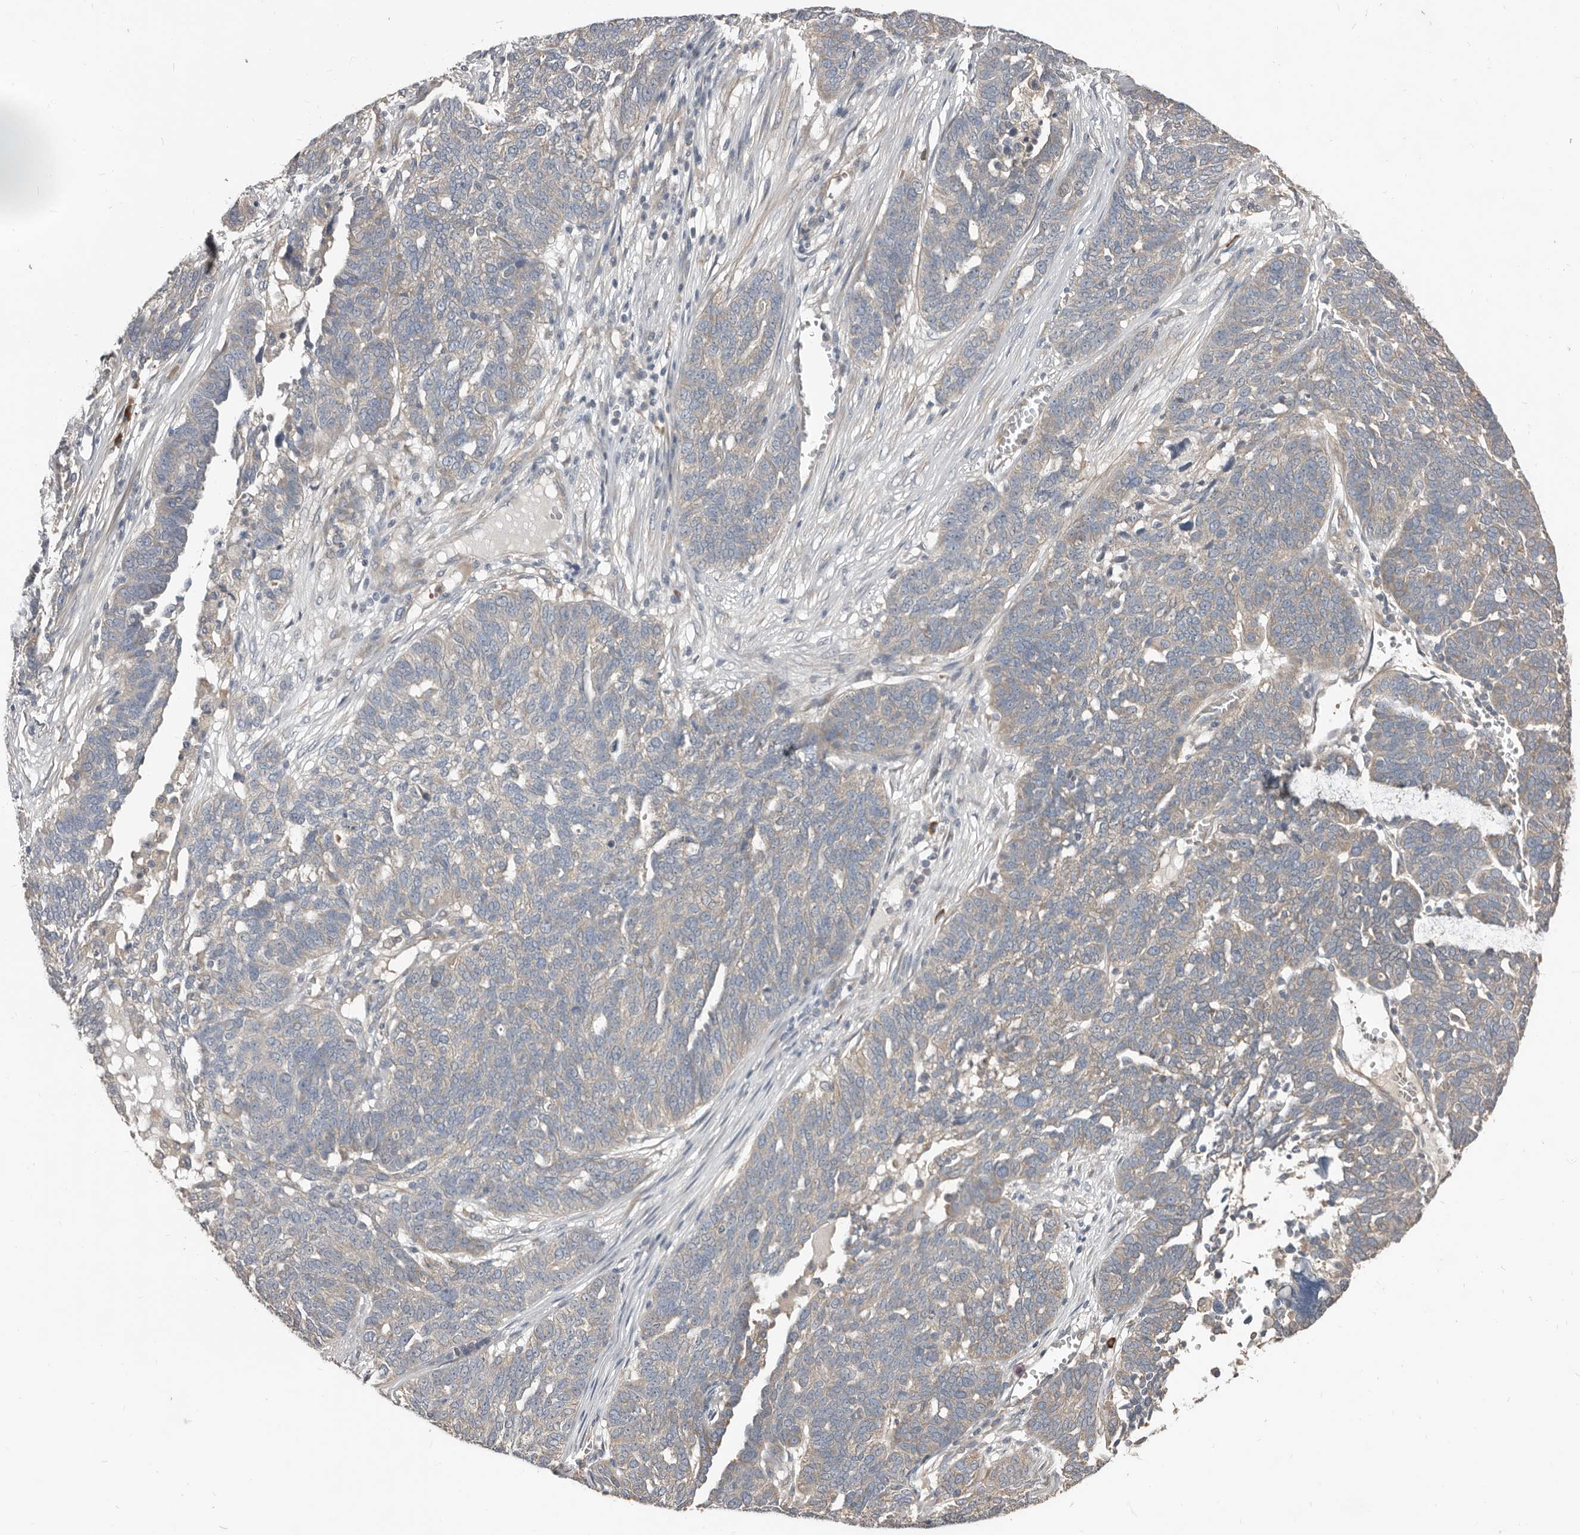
{"staining": {"intensity": "negative", "quantity": "none", "location": "none"}, "tissue": "ovarian cancer", "cell_type": "Tumor cells", "image_type": "cancer", "snomed": [{"axis": "morphology", "description": "Cystadenocarcinoma, serous, NOS"}, {"axis": "topography", "description": "Ovary"}], "caption": "A photomicrograph of ovarian serous cystadenocarcinoma stained for a protein demonstrates no brown staining in tumor cells.", "gene": "AKNAD1", "patient": {"sex": "female", "age": 59}}